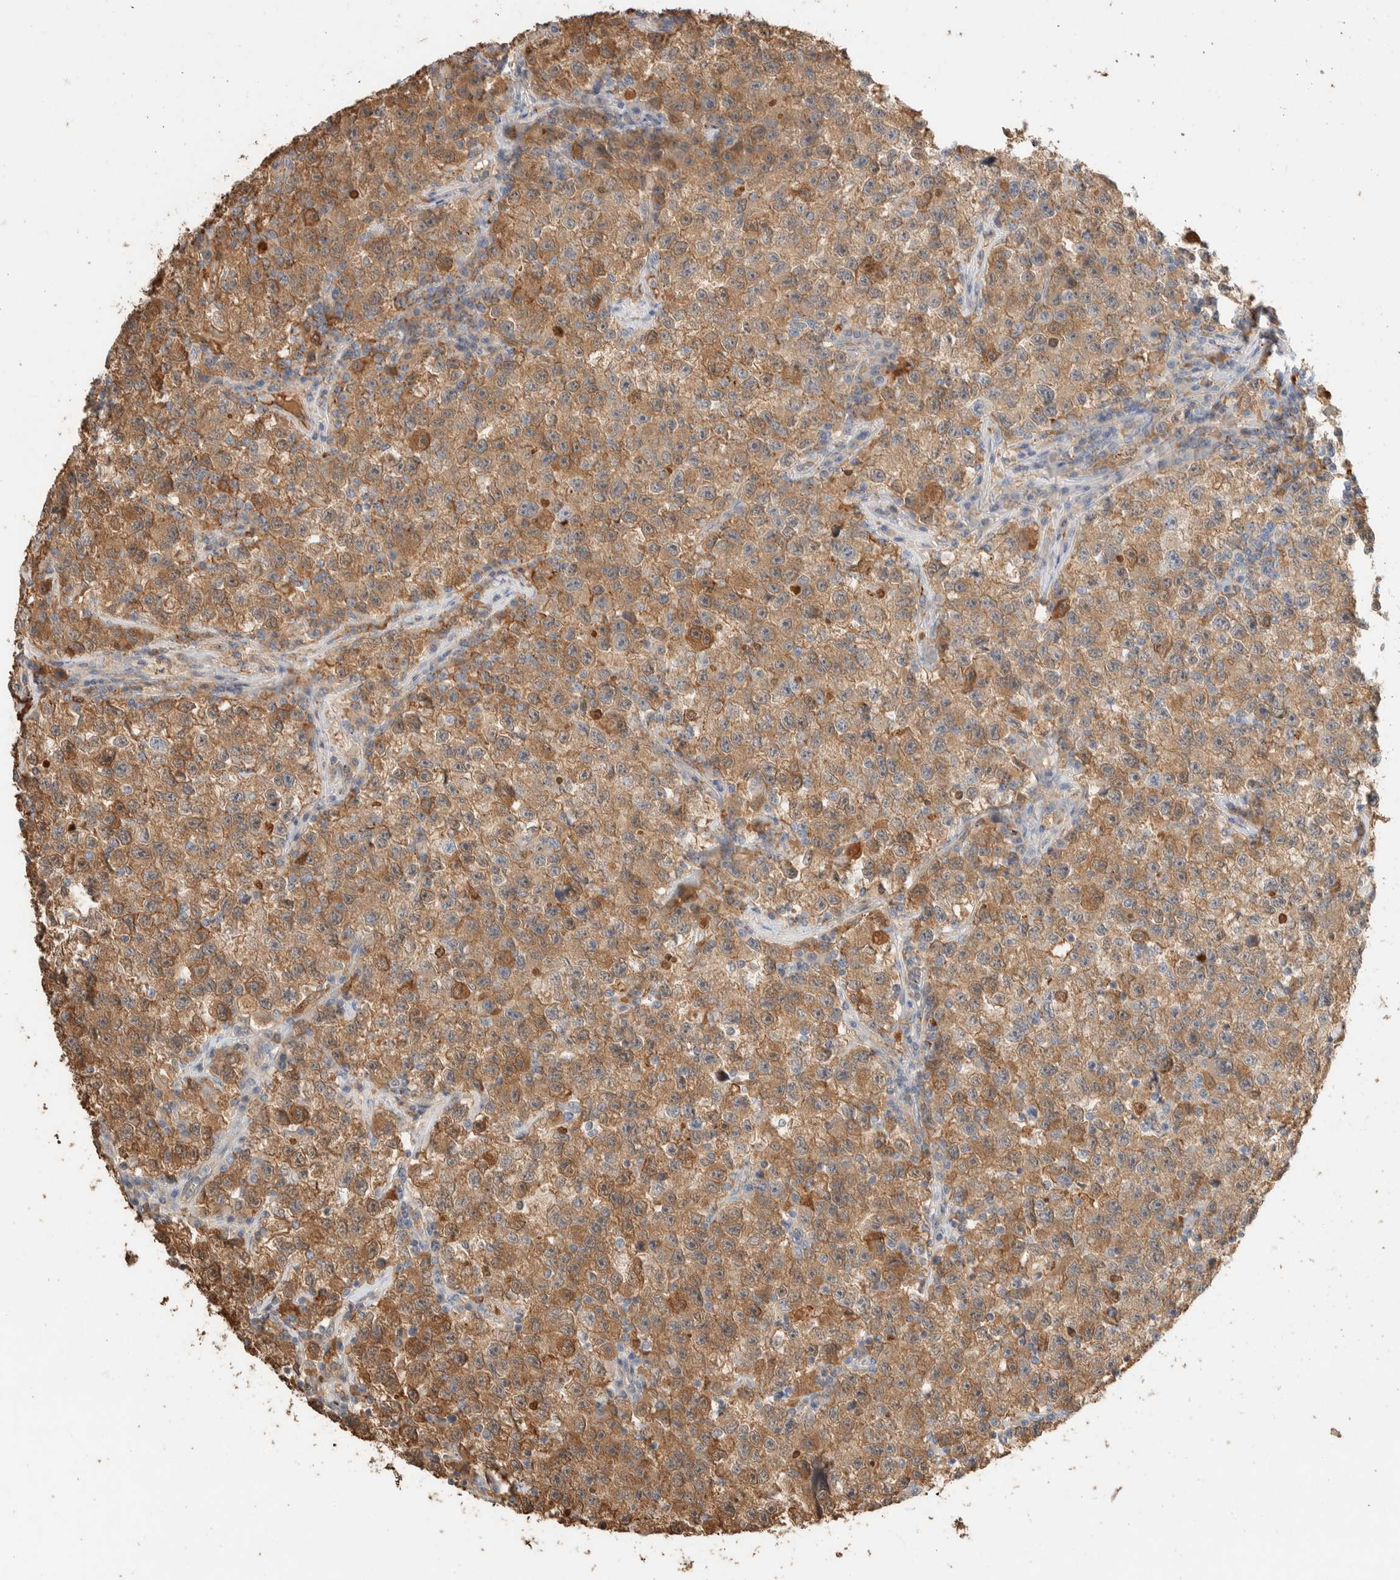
{"staining": {"intensity": "moderate", "quantity": ">75%", "location": "cytoplasmic/membranous"}, "tissue": "testis cancer", "cell_type": "Tumor cells", "image_type": "cancer", "snomed": [{"axis": "morphology", "description": "Seminoma, NOS"}, {"axis": "topography", "description": "Testis"}], "caption": "Testis cancer stained for a protein exhibits moderate cytoplasmic/membranous positivity in tumor cells. (DAB (3,3'-diaminobenzidine) = brown stain, brightfield microscopy at high magnification).", "gene": "SETD4", "patient": {"sex": "male", "age": 22}}